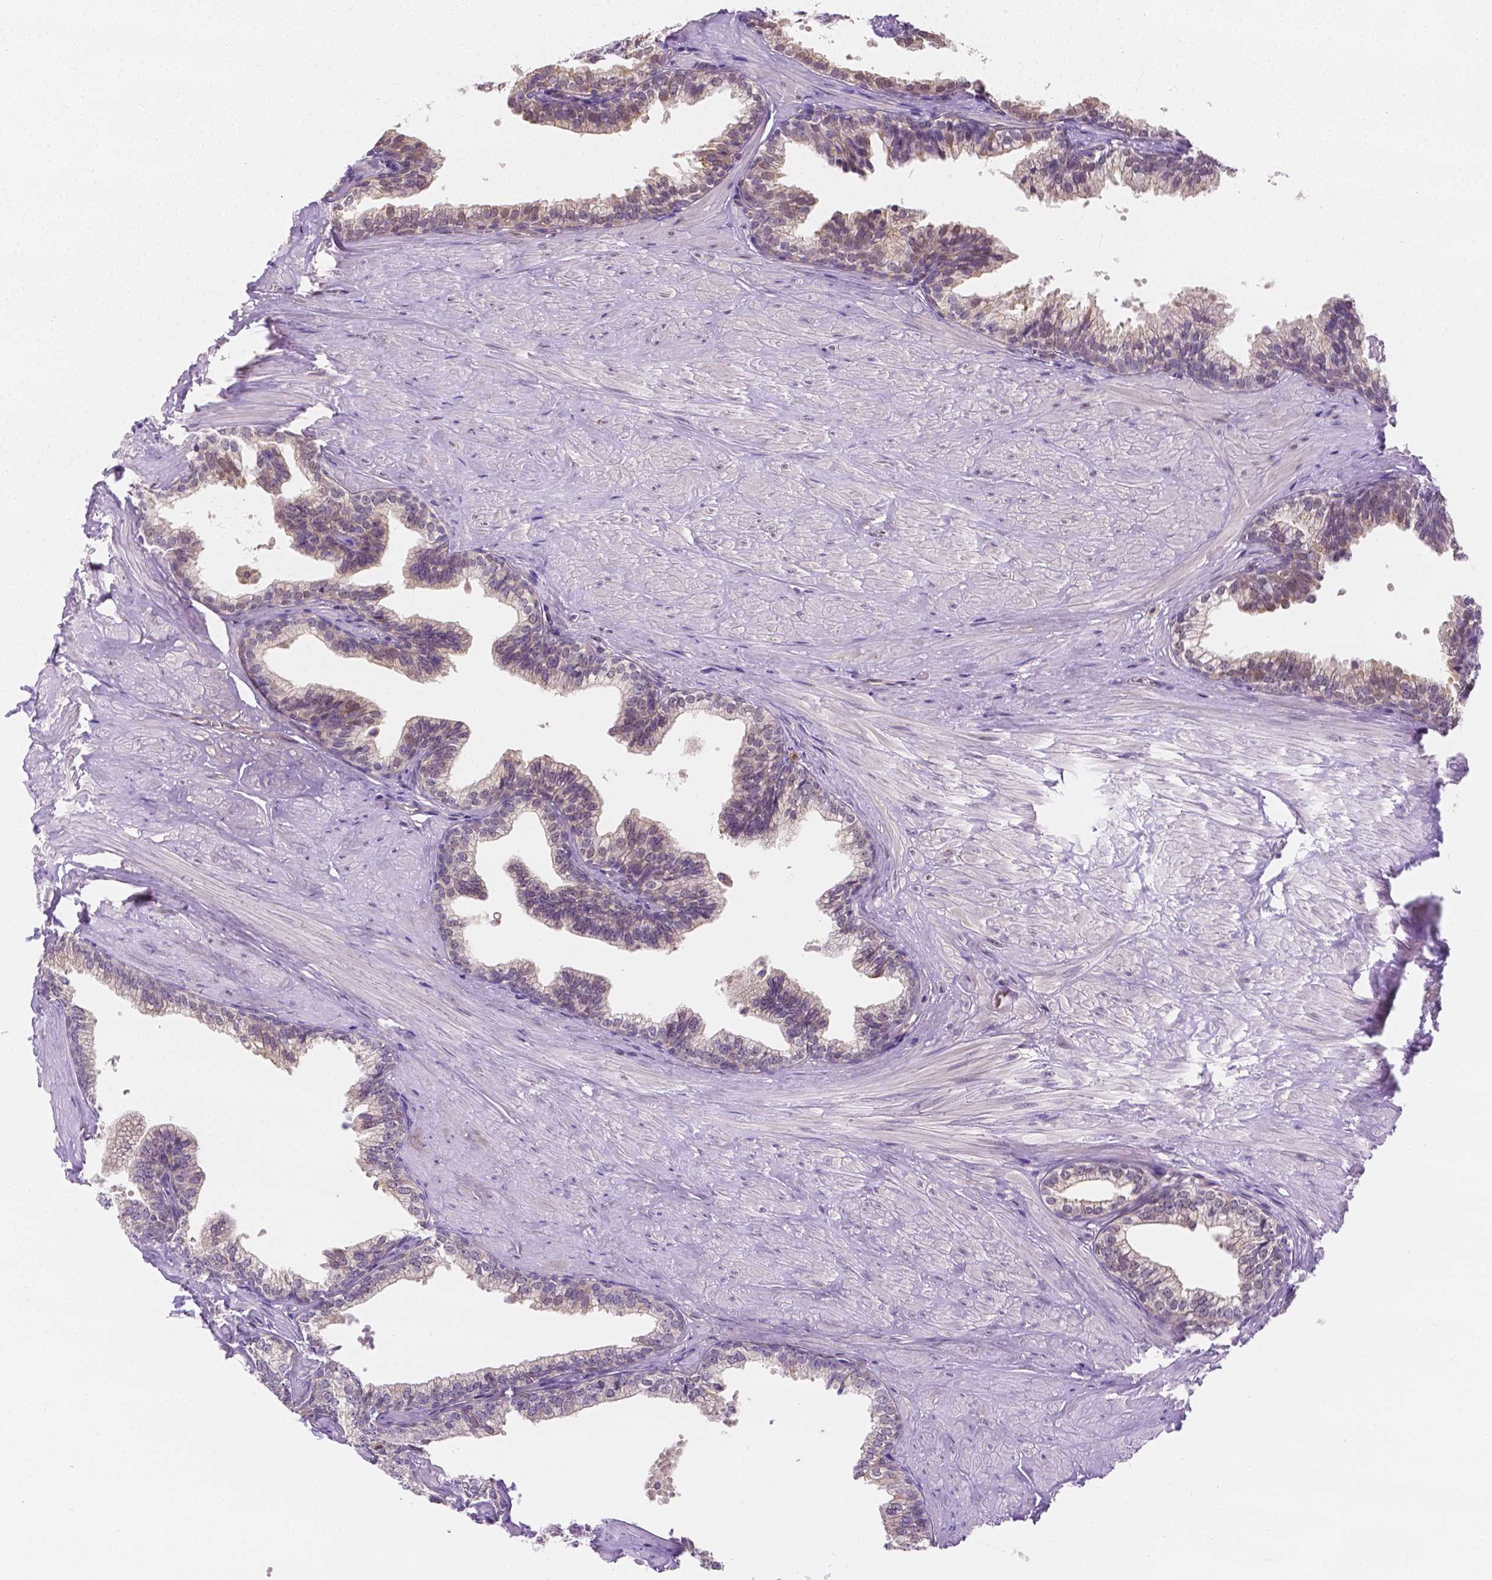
{"staining": {"intensity": "negative", "quantity": "none", "location": "none"}, "tissue": "prostate", "cell_type": "Glandular cells", "image_type": "normal", "snomed": [{"axis": "morphology", "description": "Normal tissue, NOS"}, {"axis": "topography", "description": "Prostate"}, {"axis": "topography", "description": "Peripheral nerve tissue"}], "caption": "Glandular cells show no significant positivity in benign prostate. Nuclei are stained in blue.", "gene": "ZNRD2", "patient": {"sex": "male", "age": 55}}